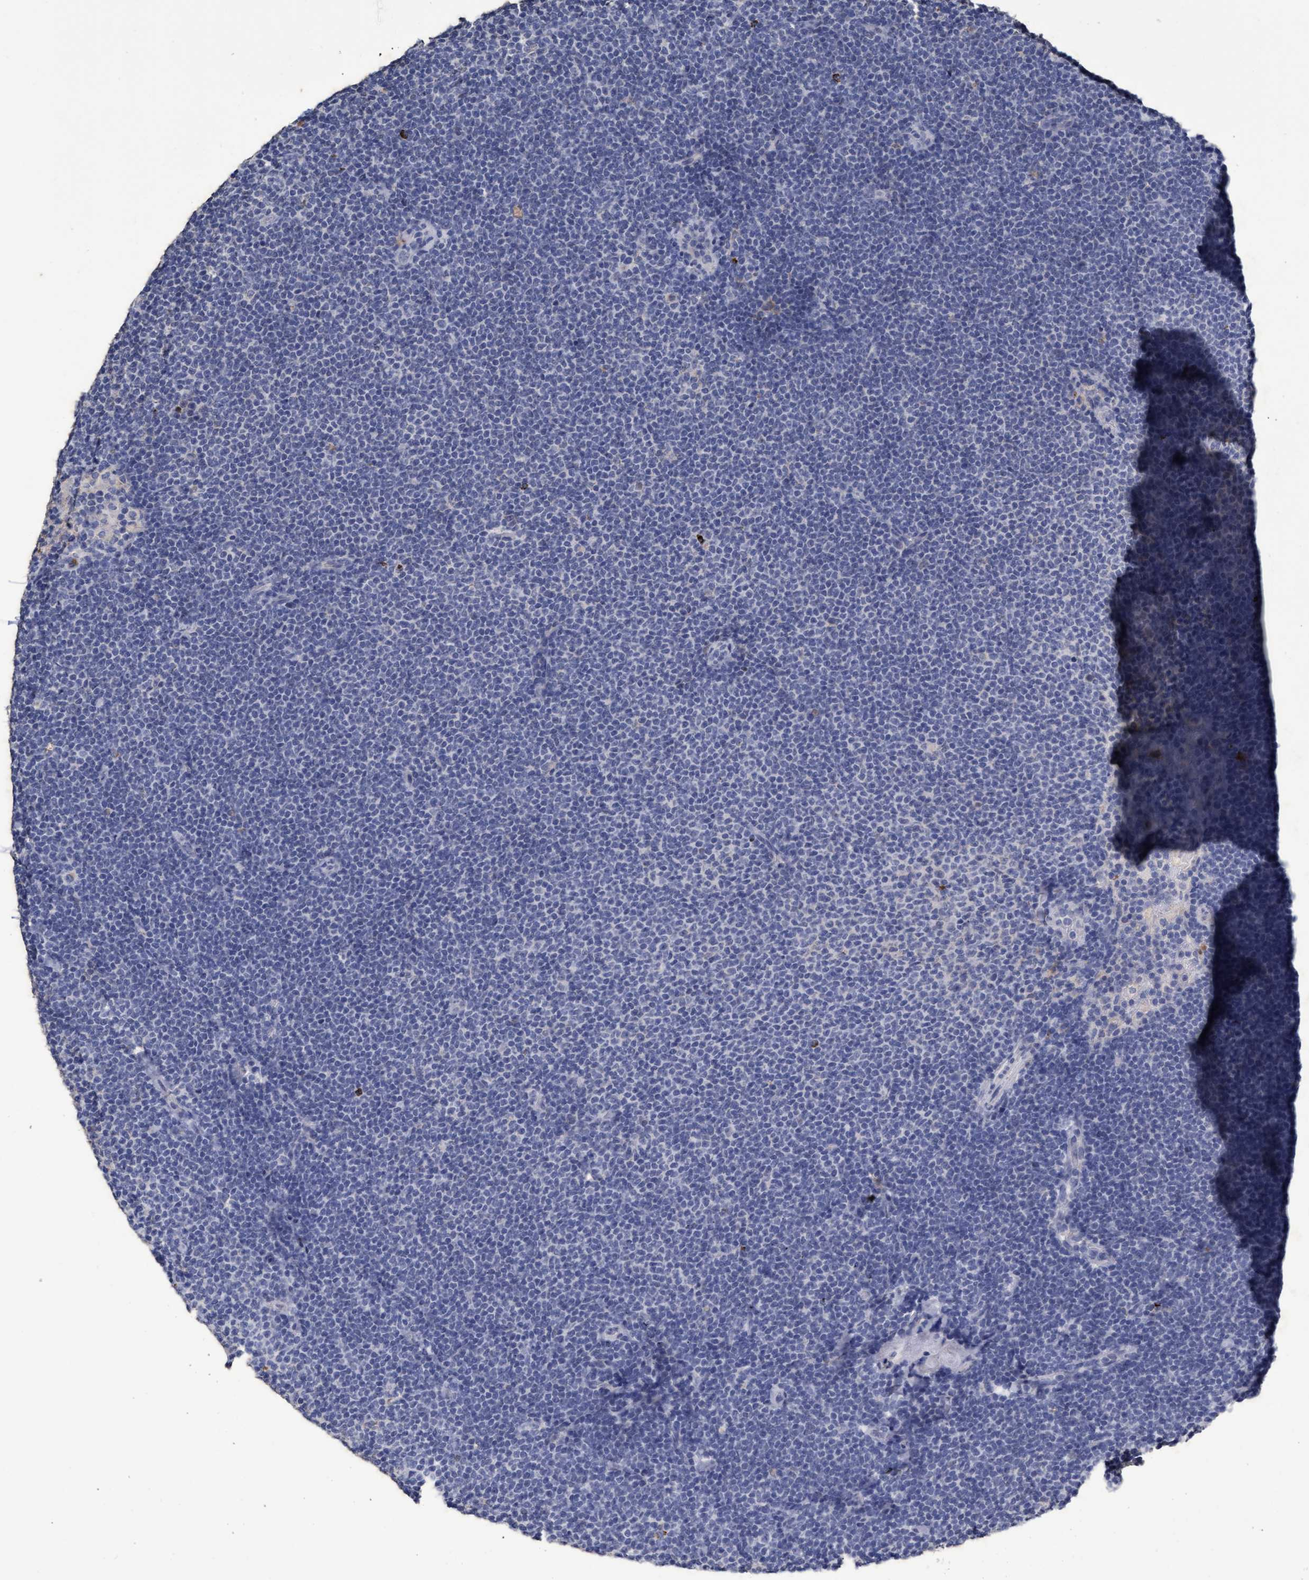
{"staining": {"intensity": "negative", "quantity": "none", "location": "none"}, "tissue": "lymphoma", "cell_type": "Tumor cells", "image_type": "cancer", "snomed": [{"axis": "morphology", "description": "Malignant lymphoma, non-Hodgkin's type, Low grade"}, {"axis": "topography", "description": "Lymph node"}], "caption": "Image shows no significant protein positivity in tumor cells of lymphoma.", "gene": "GPR39", "patient": {"sex": "female", "age": 53}}